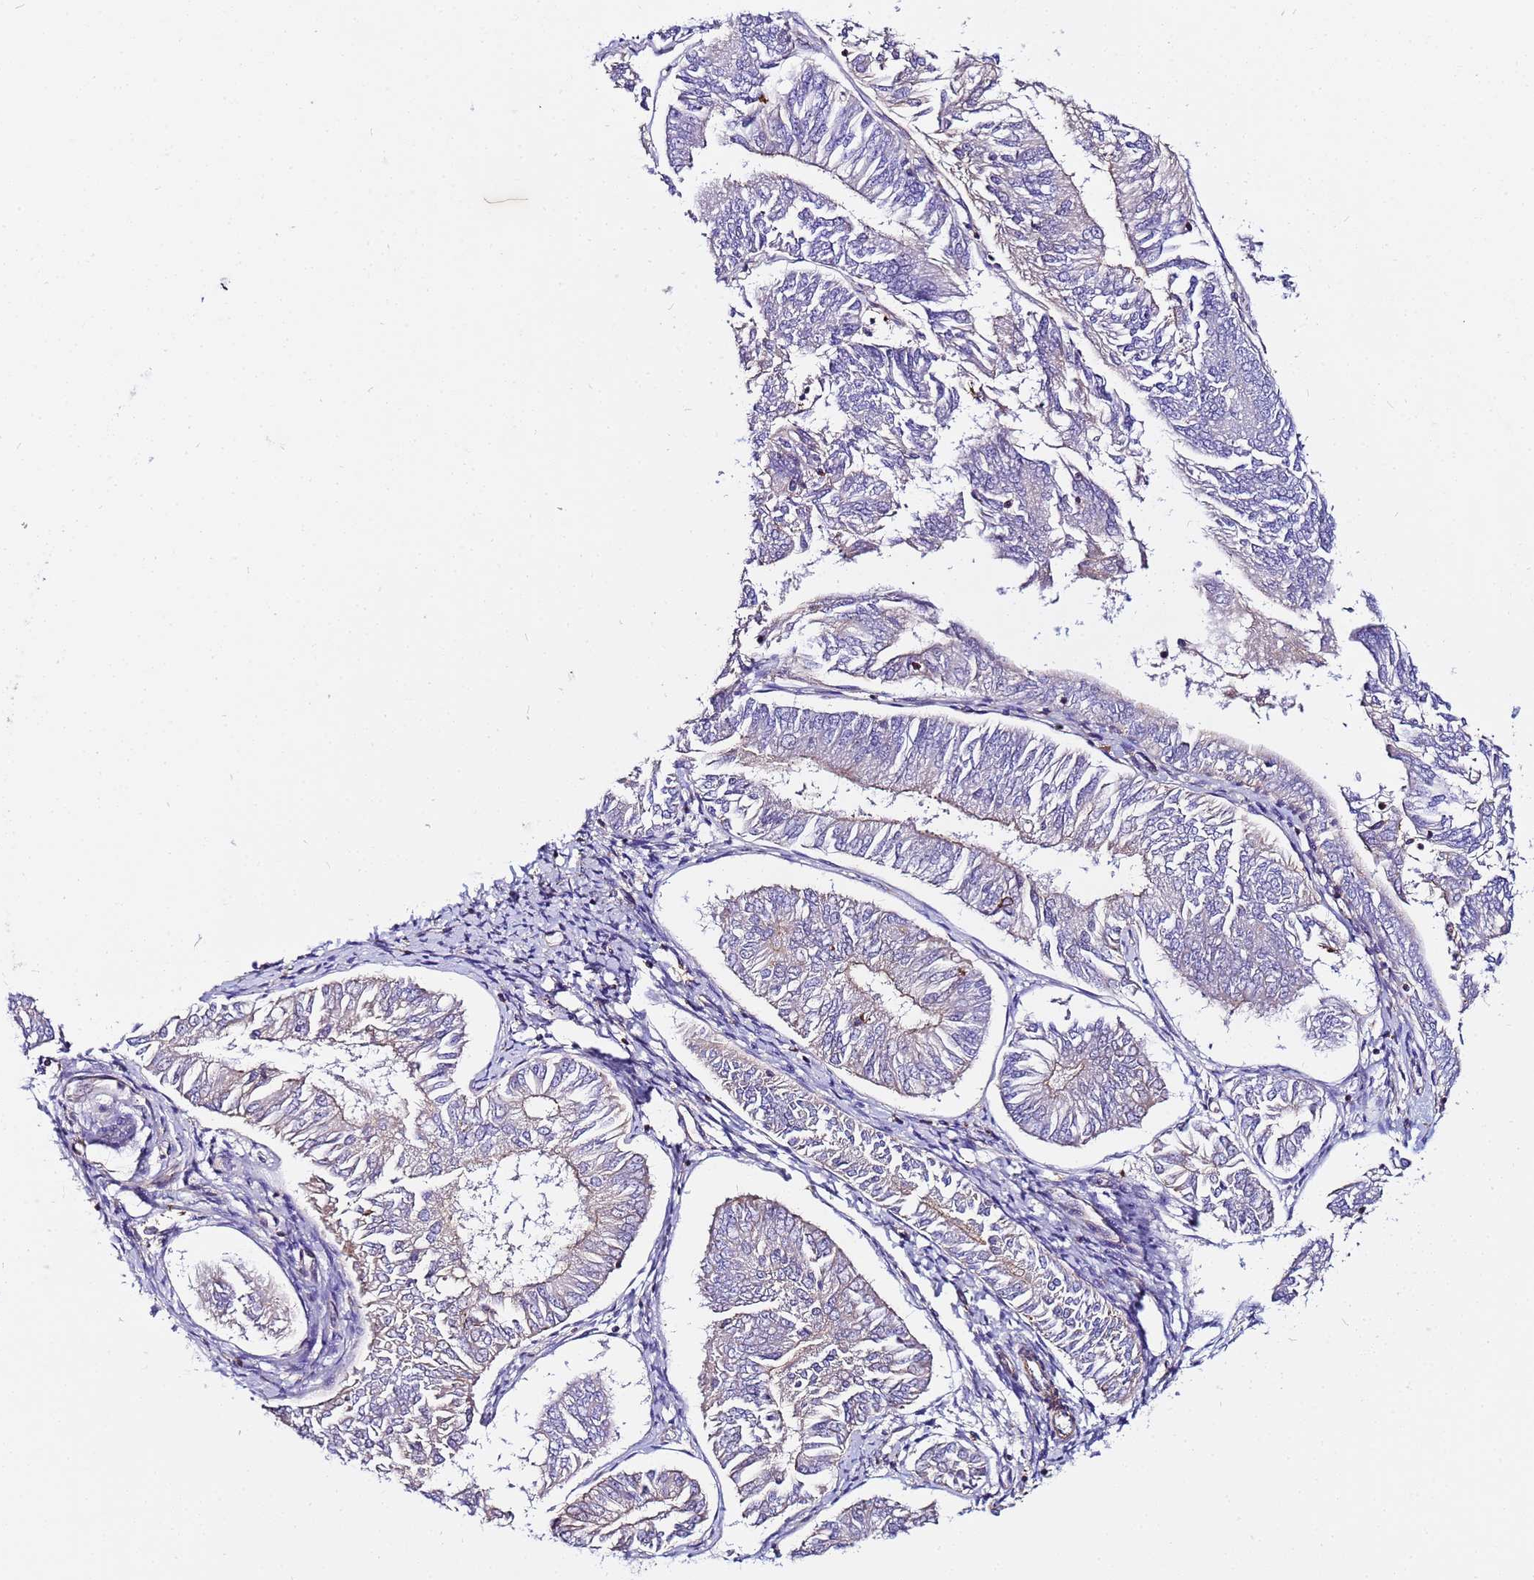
{"staining": {"intensity": "weak", "quantity": "25%-75%", "location": "cytoplasmic/membranous"}, "tissue": "endometrial cancer", "cell_type": "Tumor cells", "image_type": "cancer", "snomed": [{"axis": "morphology", "description": "Adenocarcinoma, NOS"}, {"axis": "topography", "description": "Endometrium"}], "caption": "Tumor cells show weak cytoplasmic/membranous staining in approximately 25%-75% of cells in endometrial cancer (adenocarcinoma). The staining was performed using DAB to visualize the protein expression in brown, while the nuclei were stained in blue with hematoxylin (Magnification: 20x).", "gene": "STK38", "patient": {"sex": "female", "age": 58}}